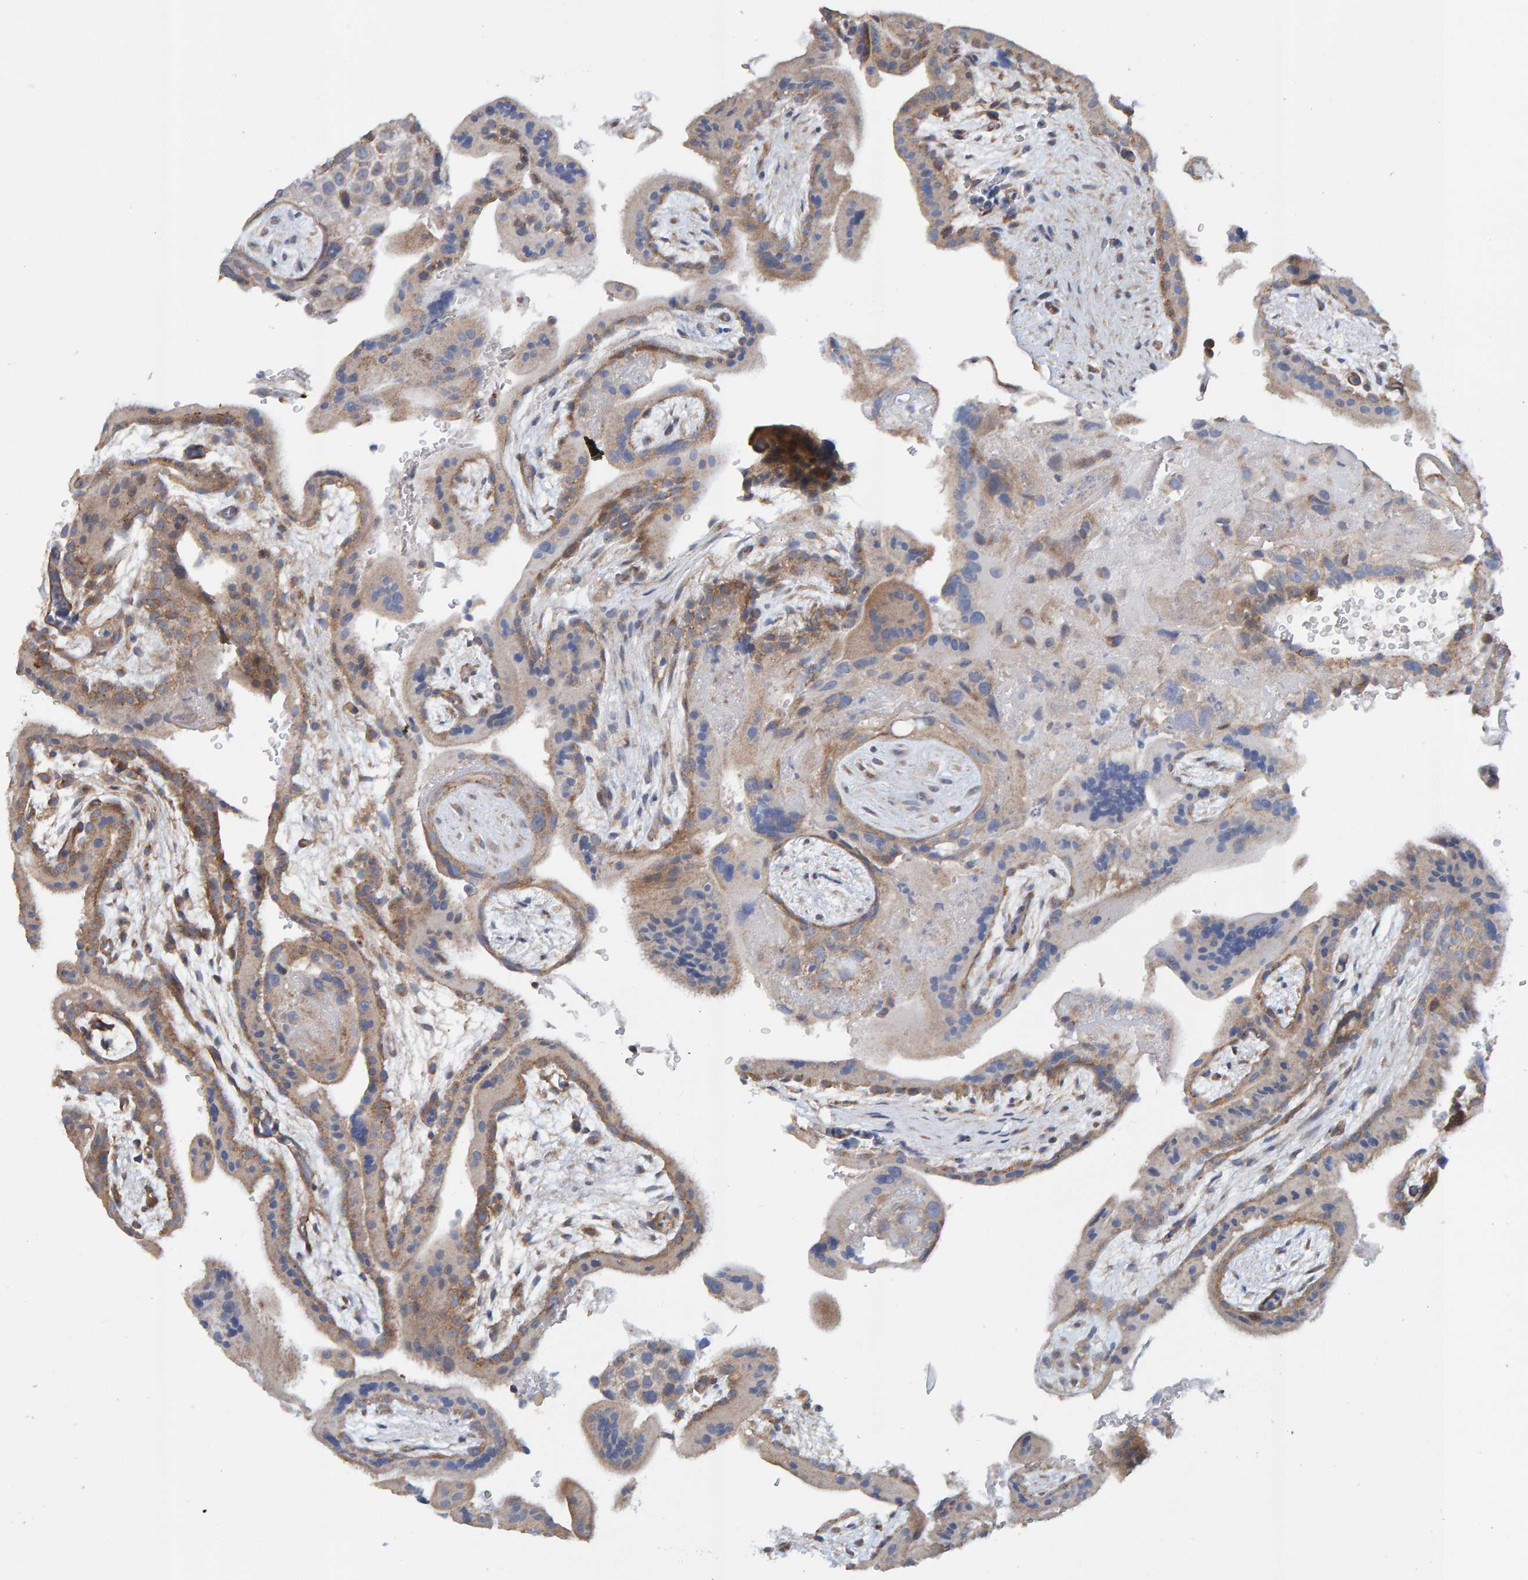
{"staining": {"intensity": "moderate", "quantity": ">75%", "location": "cytoplasmic/membranous"}, "tissue": "placenta", "cell_type": "Decidual cells", "image_type": "normal", "snomed": [{"axis": "morphology", "description": "Normal tissue, NOS"}, {"axis": "topography", "description": "Placenta"}], "caption": "Decidual cells show moderate cytoplasmic/membranous staining in approximately >75% of cells in unremarkable placenta. (Brightfield microscopy of DAB IHC at high magnification).", "gene": "RGP1", "patient": {"sex": "female", "age": 35}}